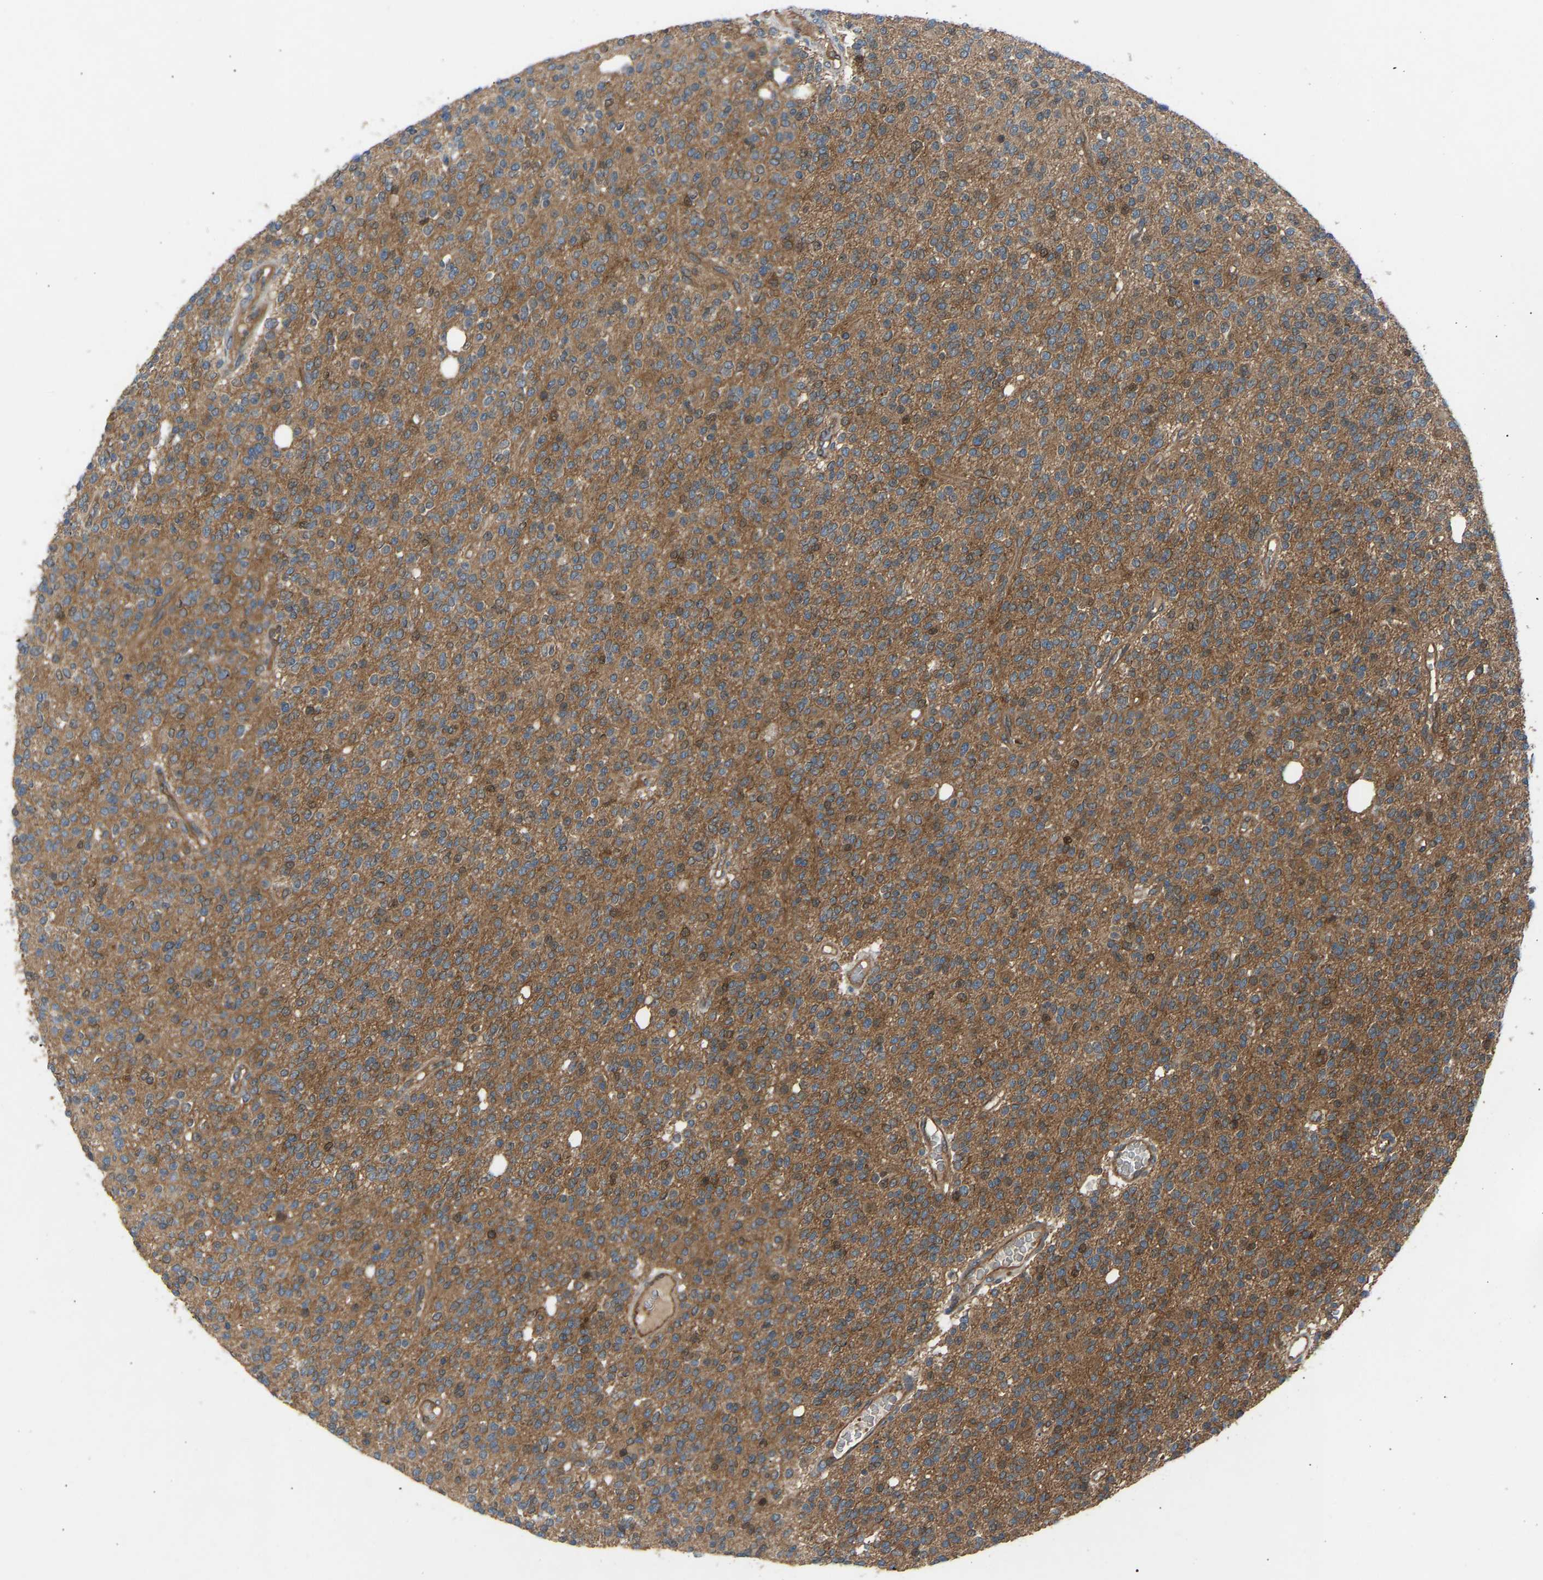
{"staining": {"intensity": "moderate", "quantity": ">75%", "location": "cytoplasmic/membranous"}, "tissue": "glioma", "cell_type": "Tumor cells", "image_type": "cancer", "snomed": [{"axis": "morphology", "description": "Glioma, malignant, High grade"}, {"axis": "topography", "description": "Brain"}], "caption": "Moderate cytoplasmic/membranous positivity is present in about >75% of tumor cells in glioma. The staining was performed using DAB to visualize the protein expression in brown, while the nuclei were stained in blue with hematoxylin (Magnification: 20x).", "gene": "GAS2L1", "patient": {"sex": "male", "age": 34}}